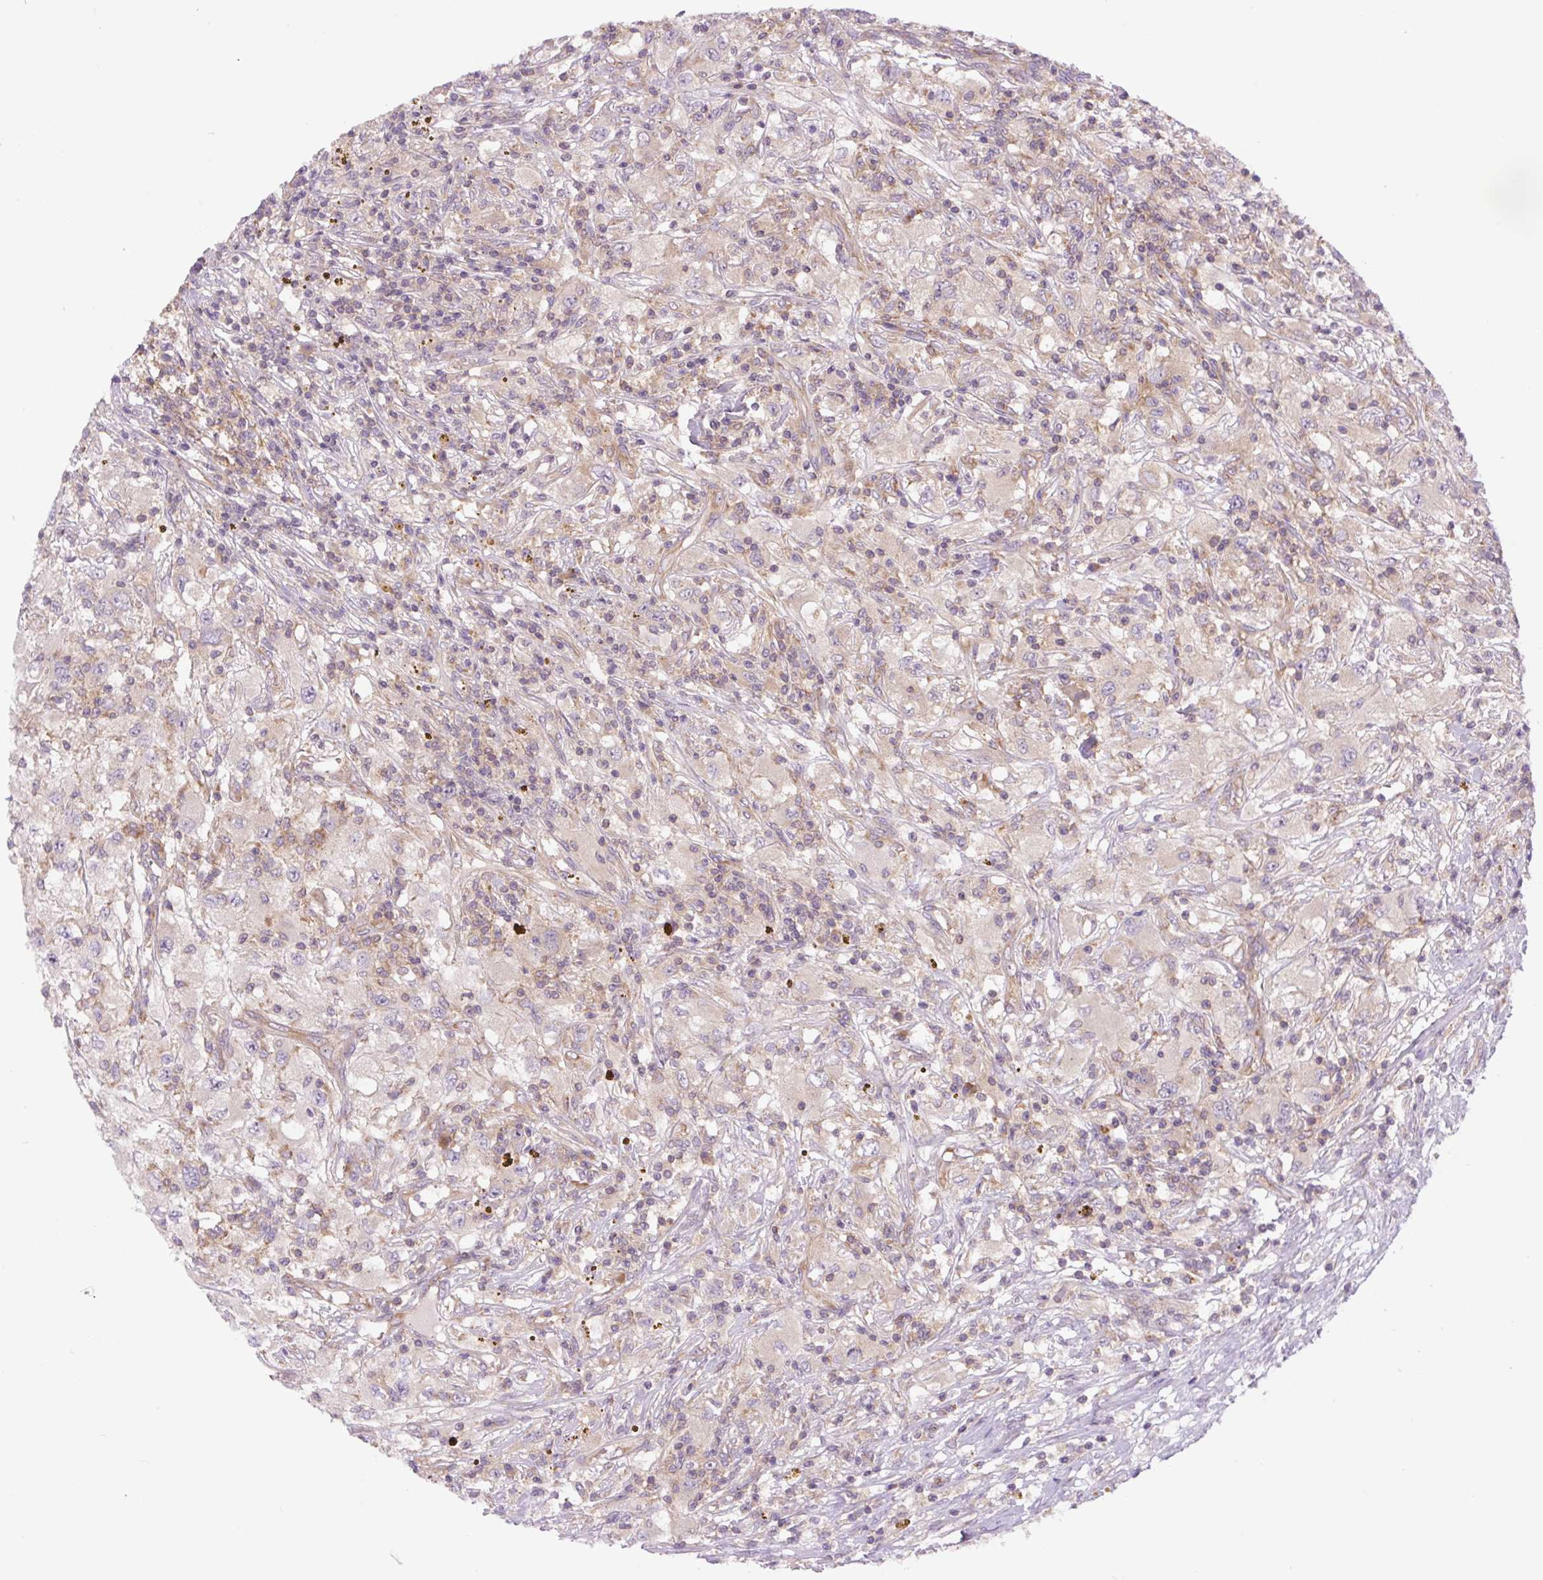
{"staining": {"intensity": "weak", "quantity": "<25%", "location": "cytoplasmic/membranous"}, "tissue": "renal cancer", "cell_type": "Tumor cells", "image_type": "cancer", "snomed": [{"axis": "morphology", "description": "Adenocarcinoma, NOS"}, {"axis": "topography", "description": "Kidney"}], "caption": "Immunohistochemistry (IHC) micrograph of neoplastic tissue: human renal cancer stained with DAB (3,3'-diaminobenzidine) exhibits no significant protein positivity in tumor cells. (IHC, brightfield microscopy, high magnification).", "gene": "MINK1", "patient": {"sex": "female", "age": 67}}